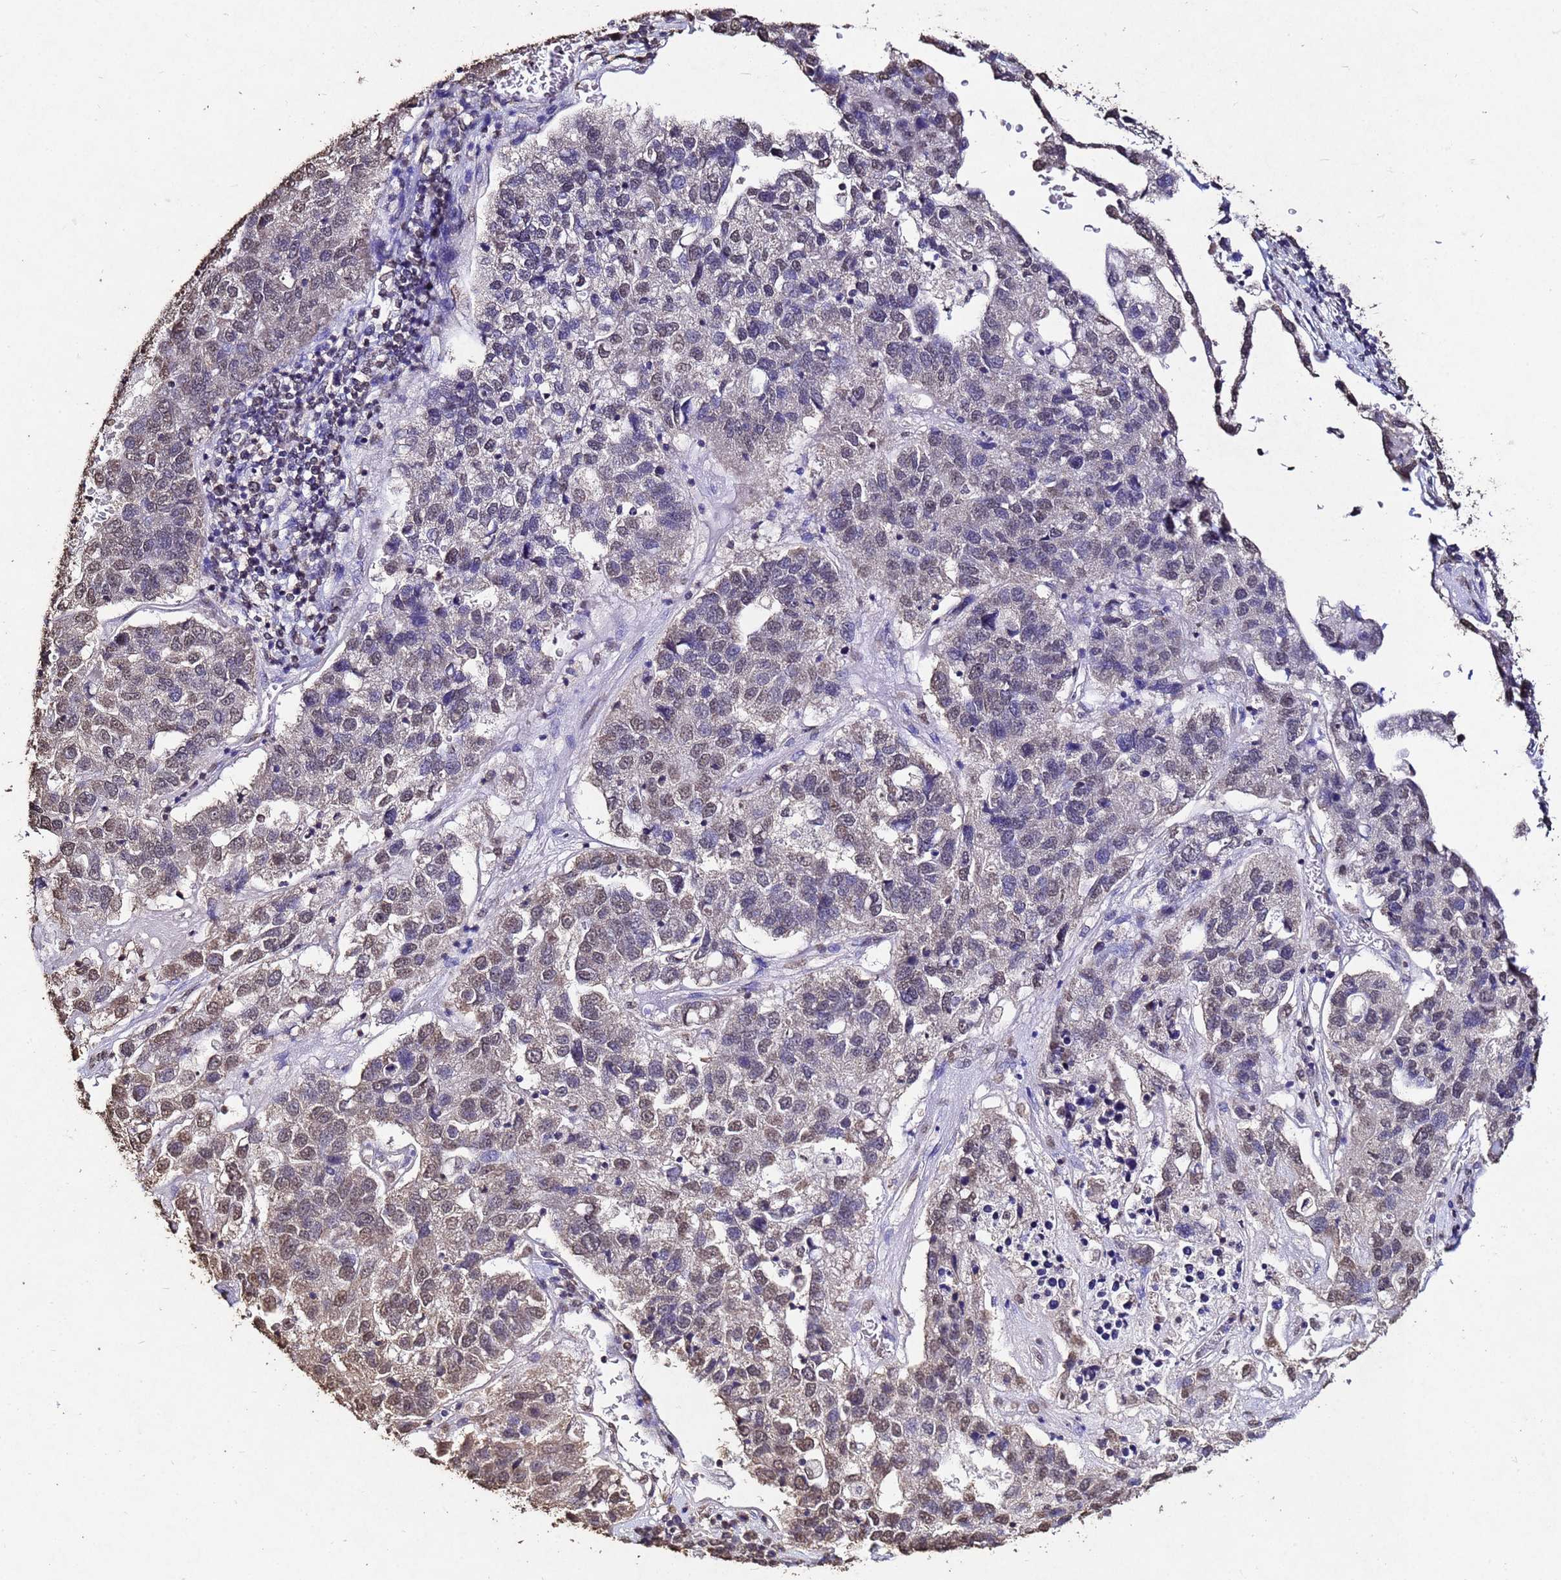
{"staining": {"intensity": "moderate", "quantity": "25%-75%", "location": "nuclear"}, "tissue": "pancreatic cancer", "cell_type": "Tumor cells", "image_type": "cancer", "snomed": [{"axis": "morphology", "description": "Adenocarcinoma, NOS"}, {"axis": "topography", "description": "Pancreas"}], "caption": "Immunohistochemistry (DAB (3,3'-diaminobenzidine)) staining of human pancreatic cancer (adenocarcinoma) shows moderate nuclear protein expression in about 25%-75% of tumor cells. The protein is shown in brown color, while the nuclei are stained blue.", "gene": "MYOCD", "patient": {"sex": "female", "age": 61}}